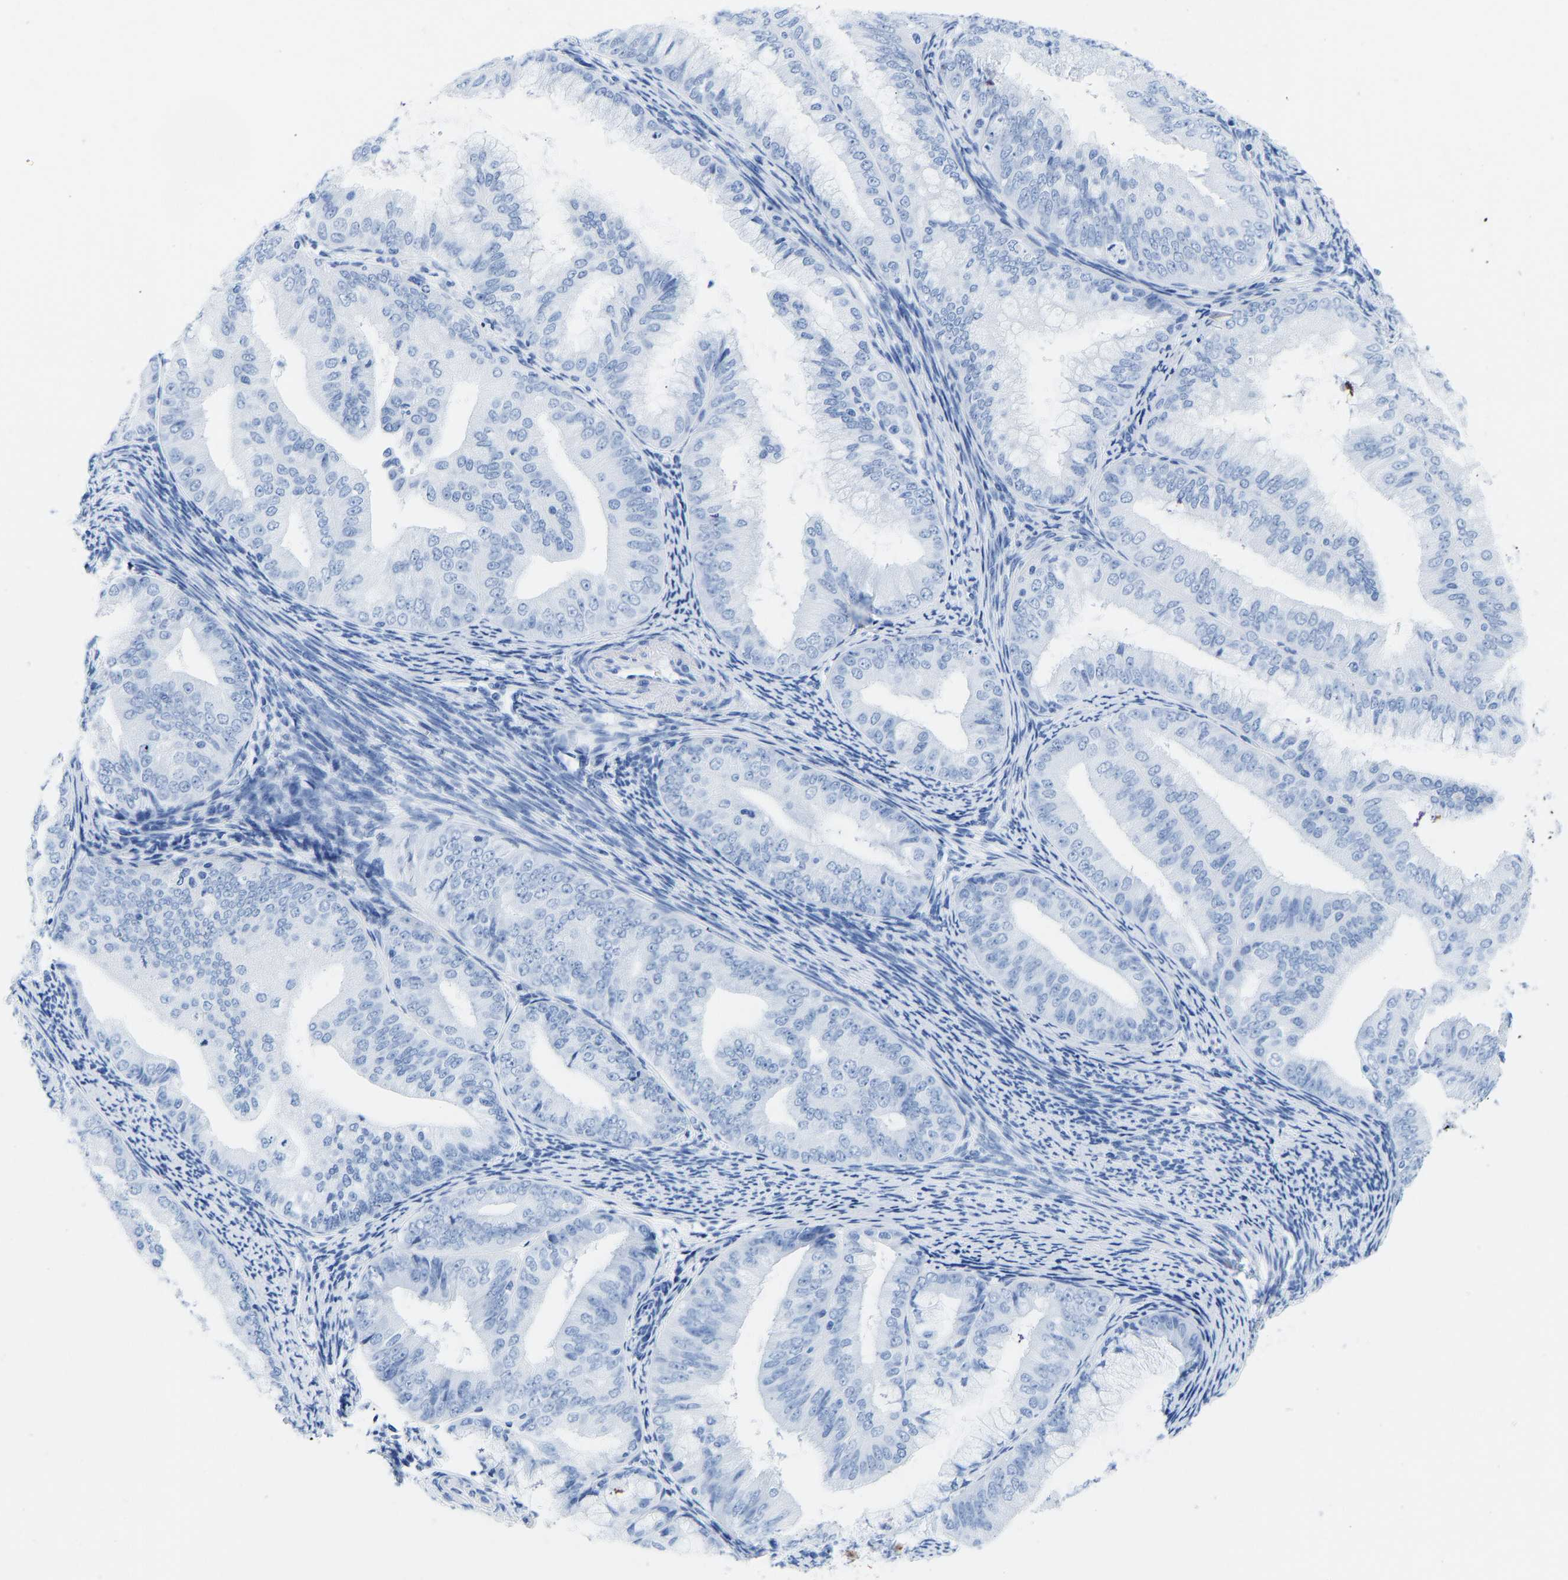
{"staining": {"intensity": "negative", "quantity": "none", "location": "none"}, "tissue": "endometrial cancer", "cell_type": "Tumor cells", "image_type": "cancer", "snomed": [{"axis": "morphology", "description": "Adenocarcinoma, NOS"}, {"axis": "topography", "description": "Endometrium"}], "caption": "The micrograph shows no significant positivity in tumor cells of adenocarcinoma (endometrial).", "gene": "ELMO2", "patient": {"sex": "female", "age": 63}}